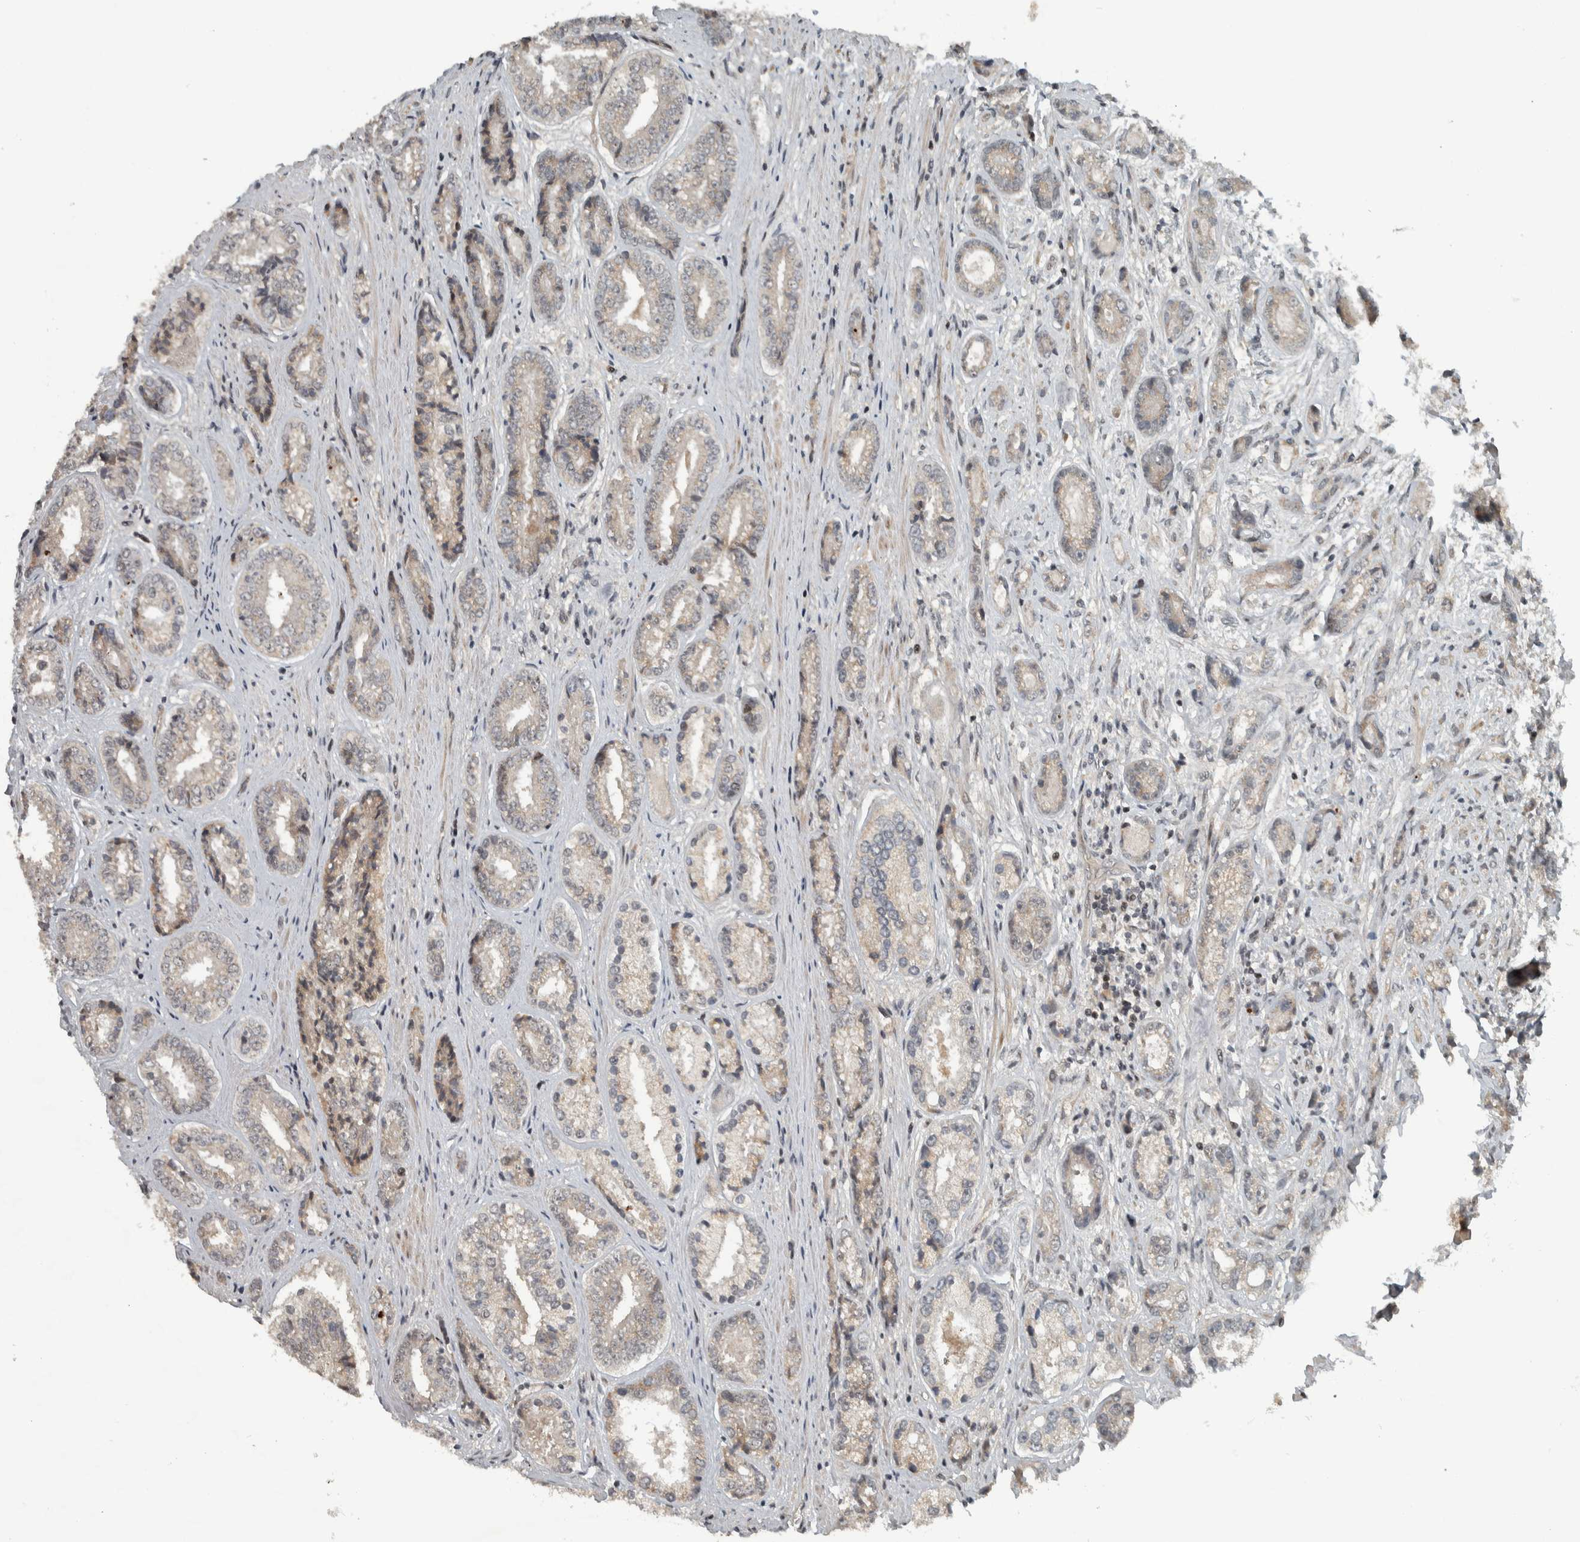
{"staining": {"intensity": "weak", "quantity": "<25%", "location": "cytoplasmic/membranous"}, "tissue": "prostate cancer", "cell_type": "Tumor cells", "image_type": "cancer", "snomed": [{"axis": "morphology", "description": "Adenocarcinoma, High grade"}, {"axis": "topography", "description": "Prostate"}], "caption": "The photomicrograph exhibits no staining of tumor cells in prostate cancer.", "gene": "NAPG", "patient": {"sex": "male", "age": 61}}